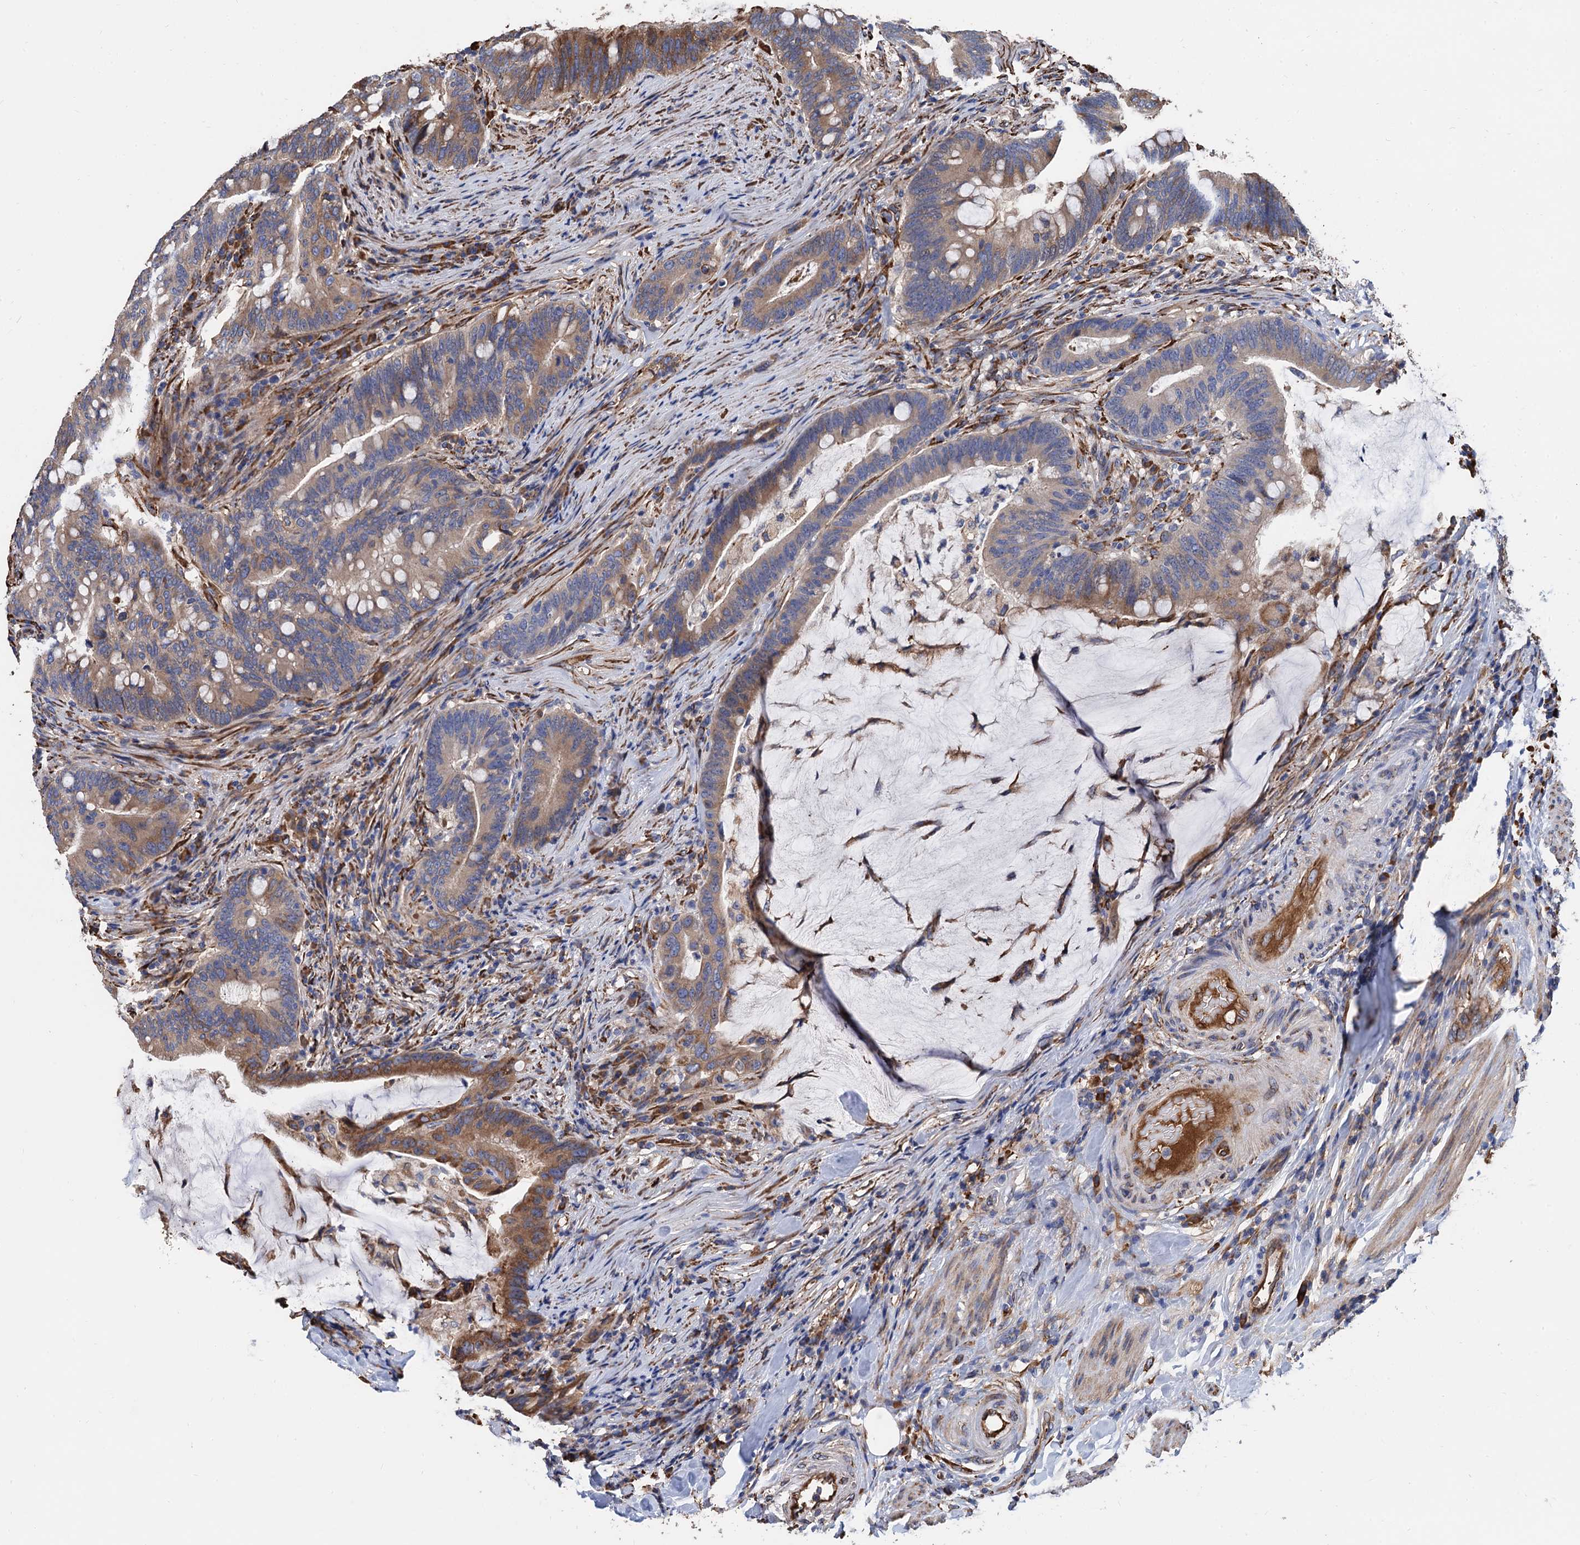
{"staining": {"intensity": "moderate", "quantity": "25%-75%", "location": "cytoplasmic/membranous"}, "tissue": "colorectal cancer", "cell_type": "Tumor cells", "image_type": "cancer", "snomed": [{"axis": "morphology", "description": "Adenocarcinoma, NOS"}, {"axis": "topography", "description": "Colon"}], "caption": "Immunohistochemical staining of colorectal adenocarcinoma displays medium levels of moderate cytoplasmic/membranous protein expression in approximately 25%-75% of tumor cells.", "gene": "CNNM1", "patient": {"sex": "female", "age": 66}}